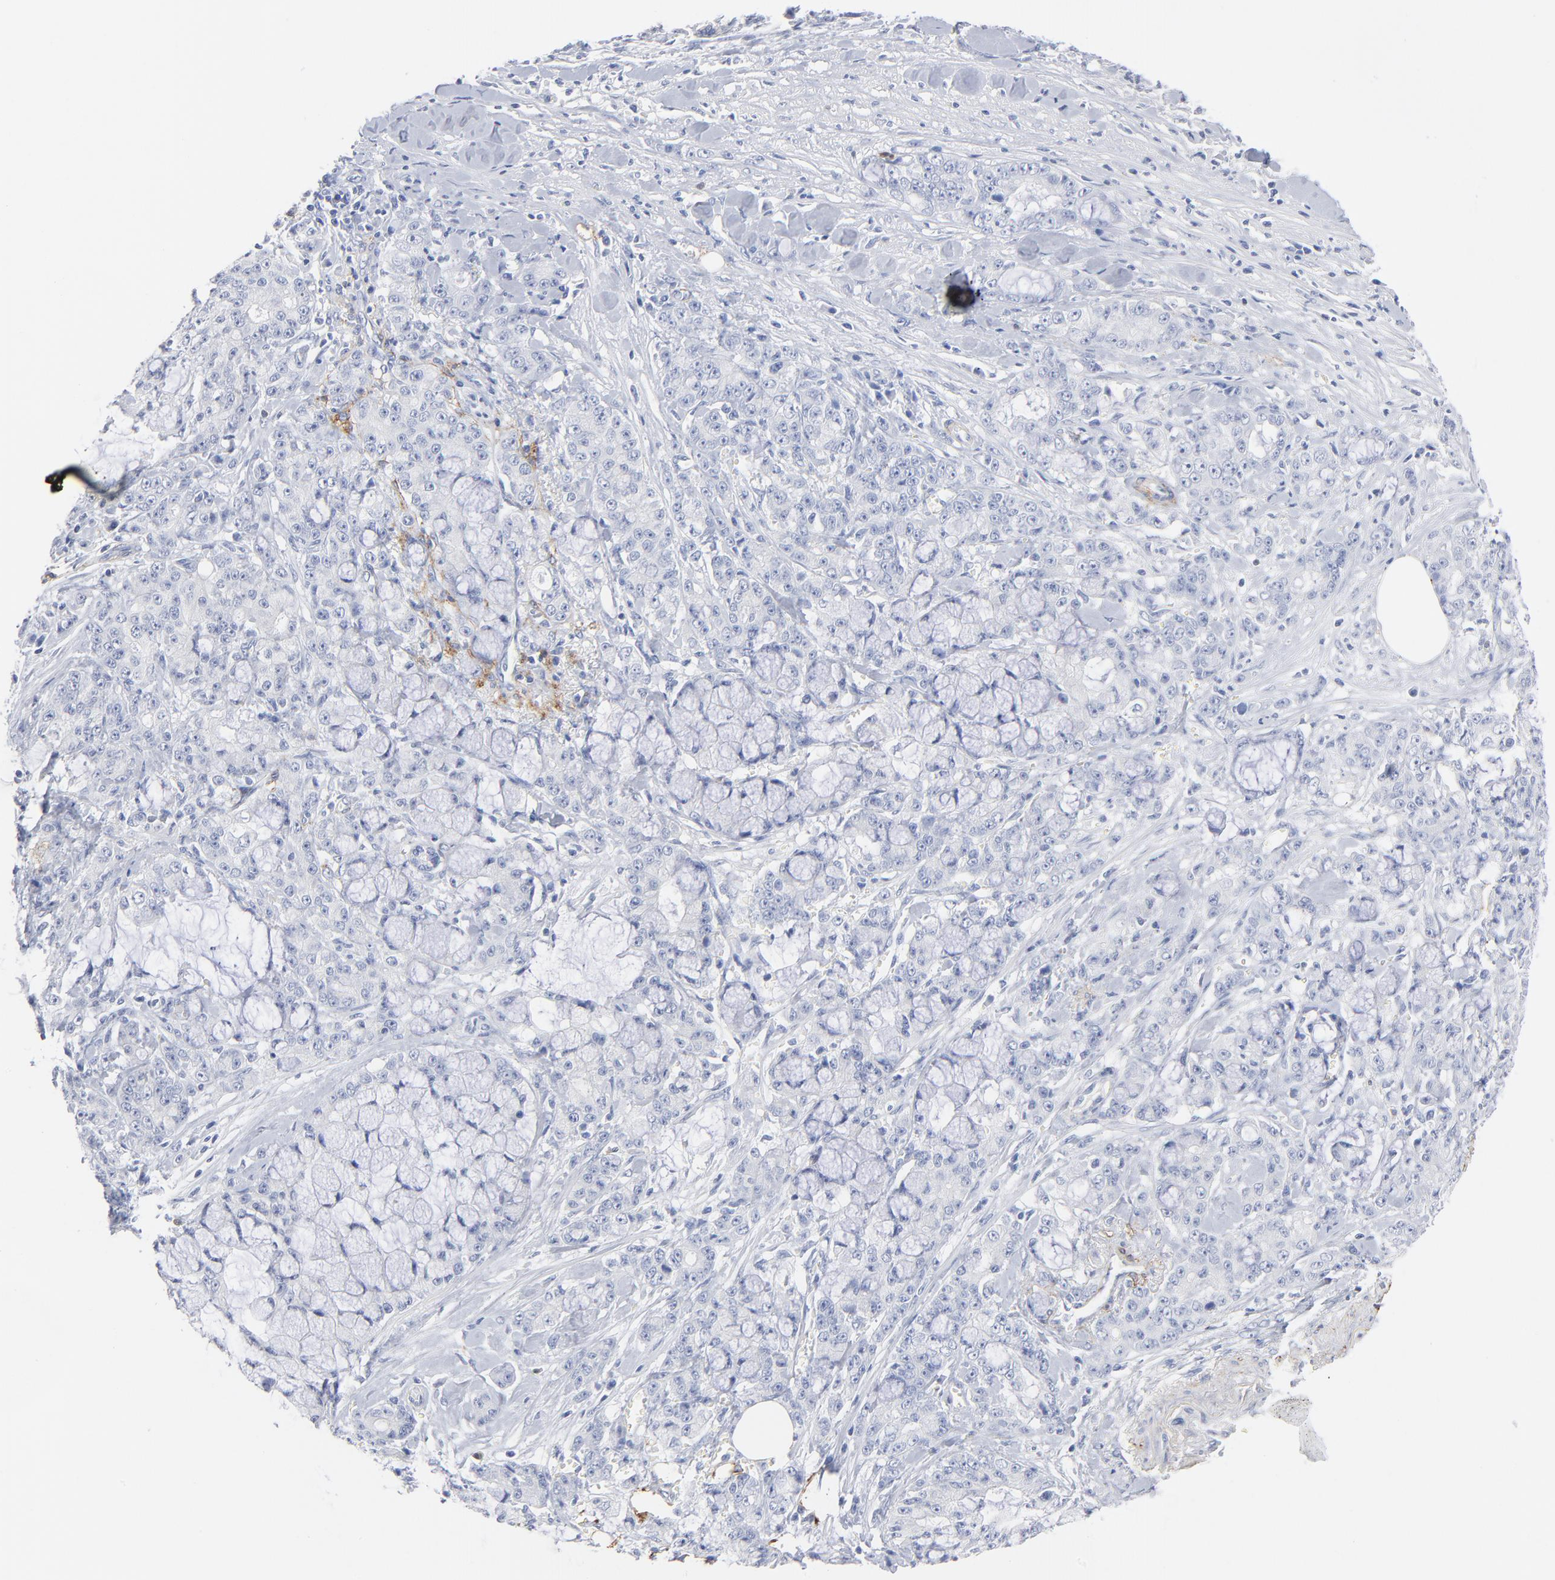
{"staining": {"intensity": "negative", "quantity": "none", "location": "none"}, "tissue": "pancreatic cancer", "cell_type": "Tumor cells", "image_type": "cancer", "snomed": [{"axis": "morphology", "description": "Adenocarcinoma, NOS"}, {"axis": "topography", "description": "Pancreas"}], "caption": "A micrograph of human pancreatic cancer (adenocarcinoma) is negative for staining in tumor cells.", "gene": "AGTR1", "patient": {"sex": "female", "age": 73}}